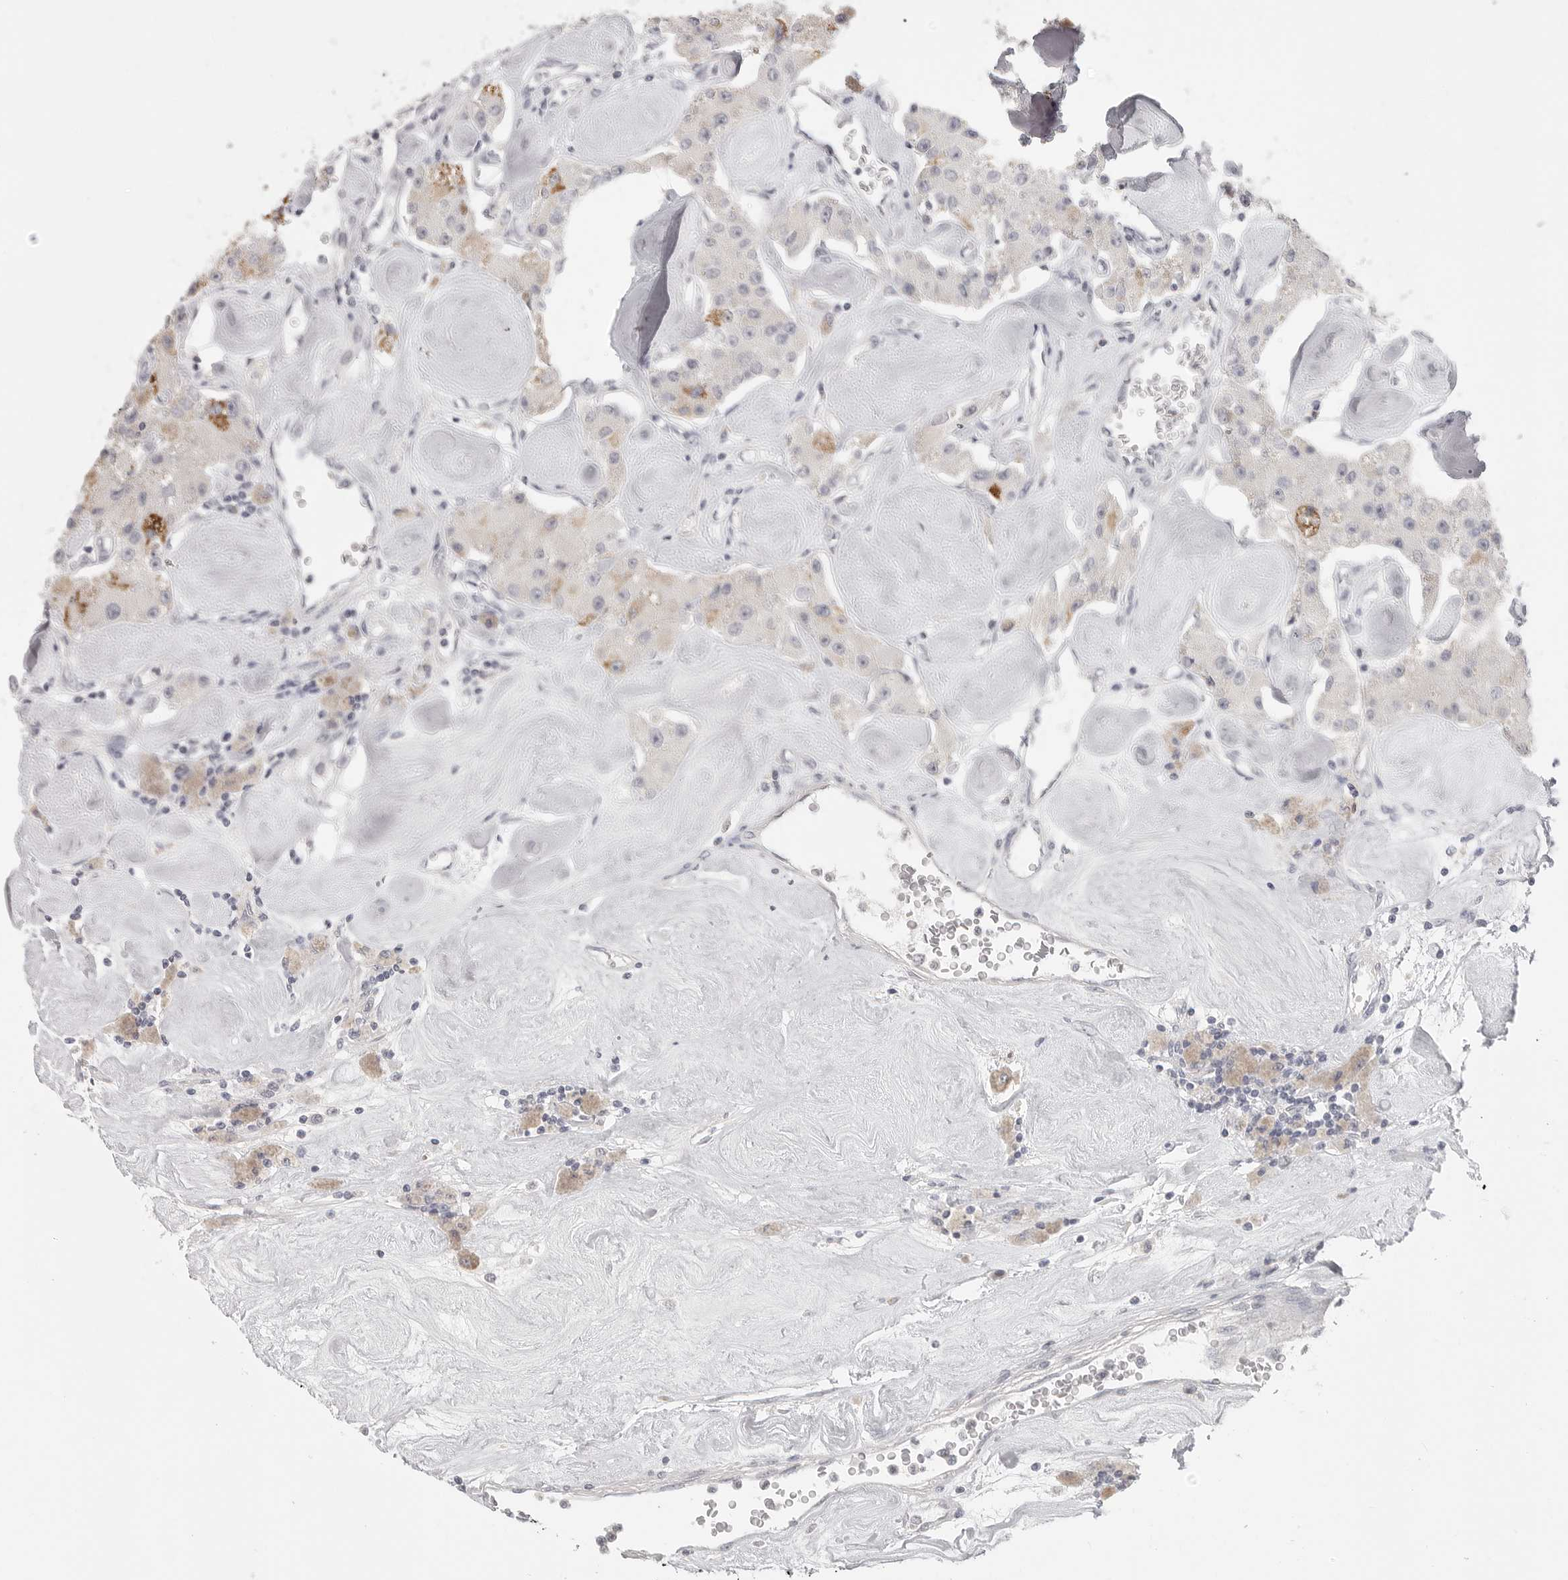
{"staining": {"intensity": "weak", "quantity": "<25%", "location": "cytoplasmic/membranous"}, "tissue": "carcinoid", "cell_type": "Tumor cells", "image_type": "cancer", "snomed": [{"axis": "morphology", "description": "Carcinoid, malignant, NOS"}, {"axis": "topography", "description": "Pancreas"}], "caption": "Immunohistochemical staining of carcinoid (malignant) exhibits no significant staining in tumor cells. Brightfield microscopy of immunohistochemistry (IHC) stained with DAB (brown) and hematoxylin (blue), captured at high magnification.", "gene": "HMGCS2", "patient": {"sex": "male", "age": 41}}